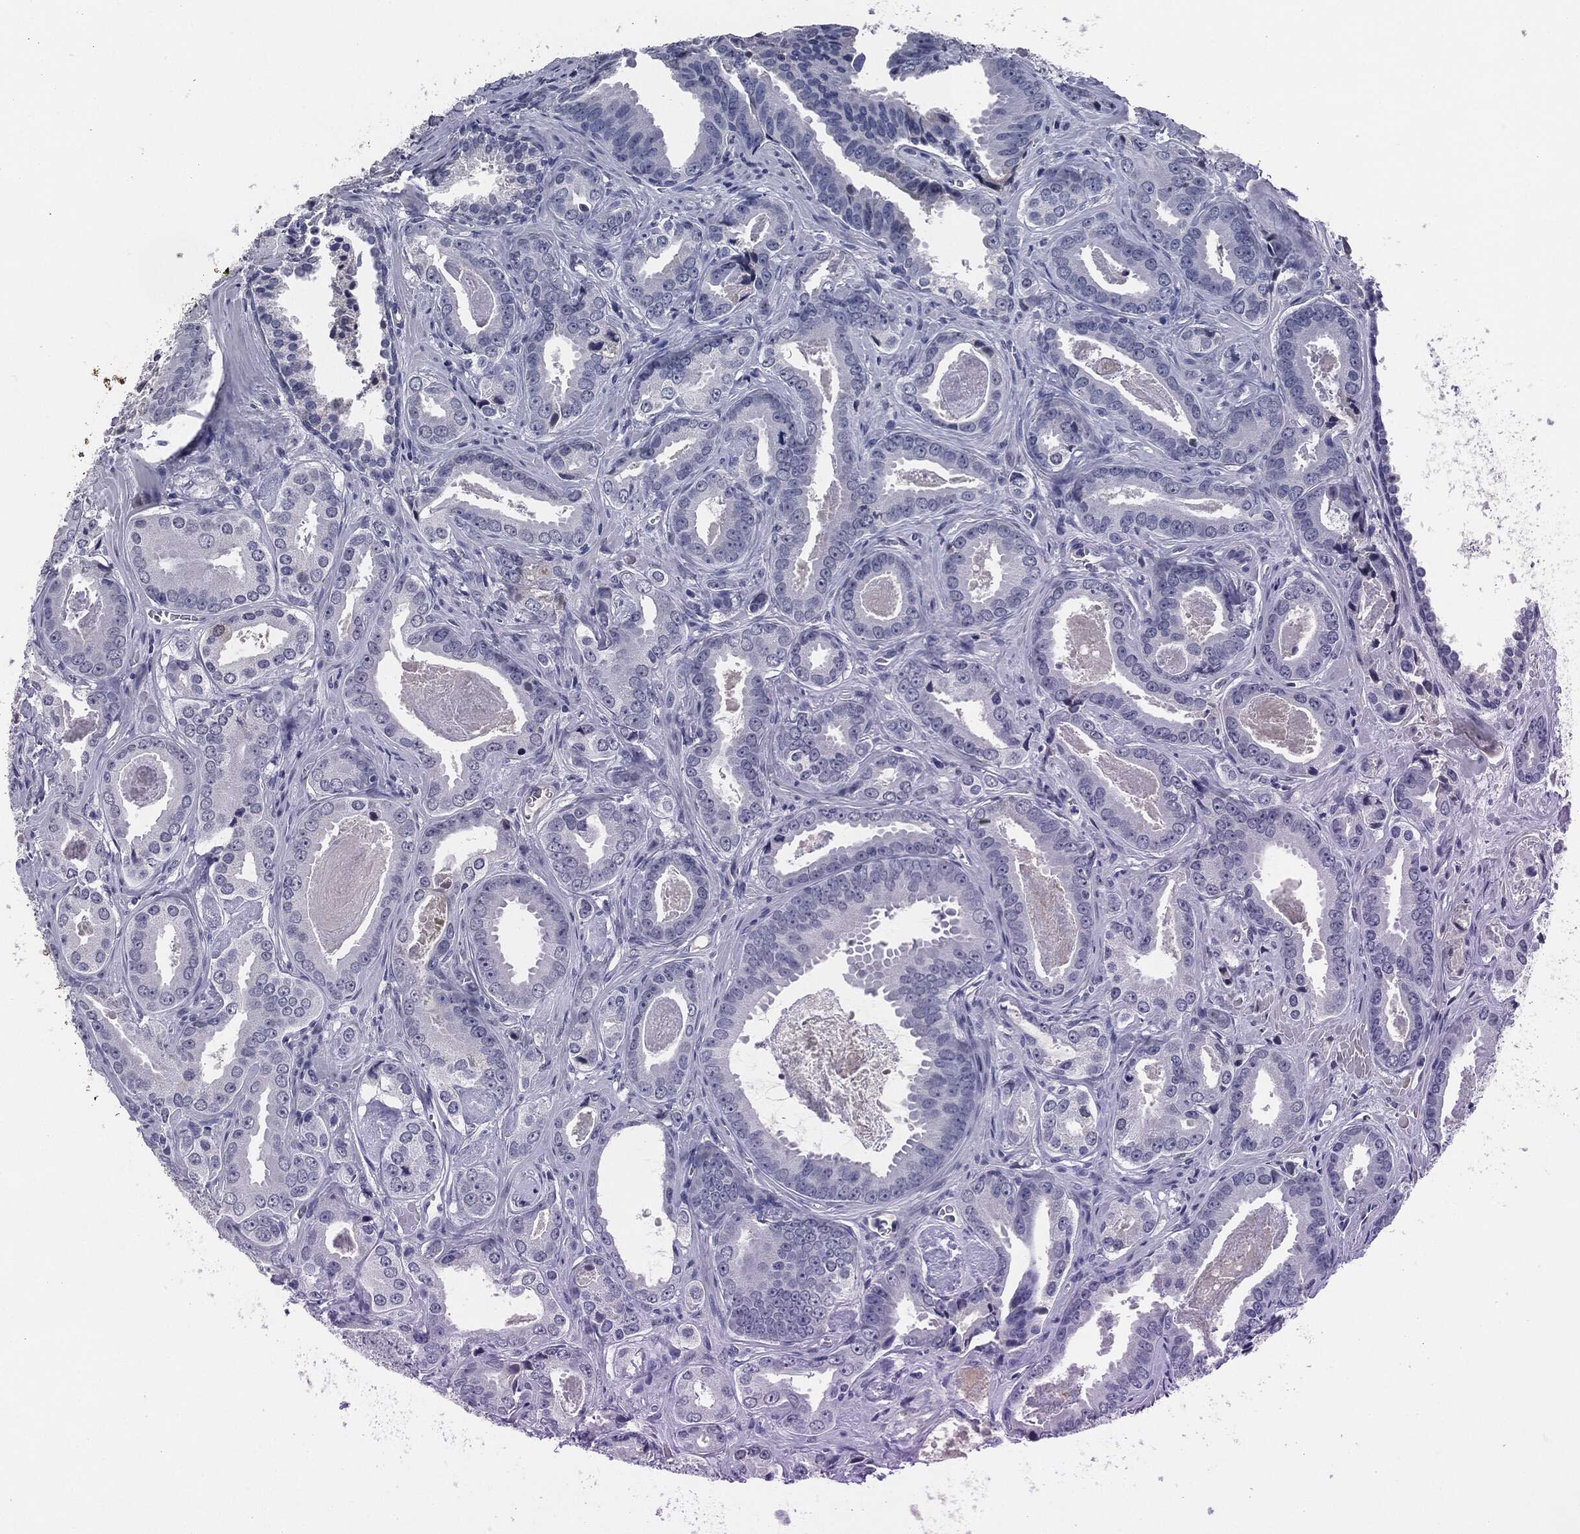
{"staining": {"intensity": "negative", "quantity": "none", "location": "none"}, "tissue": "prostate cancer", "cell_type": "Tumor cells", "image_type": "cancer", "snomed": [{"axis": "morphology", "description": "Adenocarcinoma, NOS"}, {"axis": "topography", "description": "Prostate"}], "caption": "Immunohistochemistry histopathology image of neoplastic tissue: prostate cancer (adenocarcinoma) stained with DAB shows no significant protein staining in tumor cells. (DAB (3,3'-diaminobenzidine) immunohistochemistry, high magnification).", "gene": "SIGLEC7", "patient": {"sex": "male", "age": 61}}